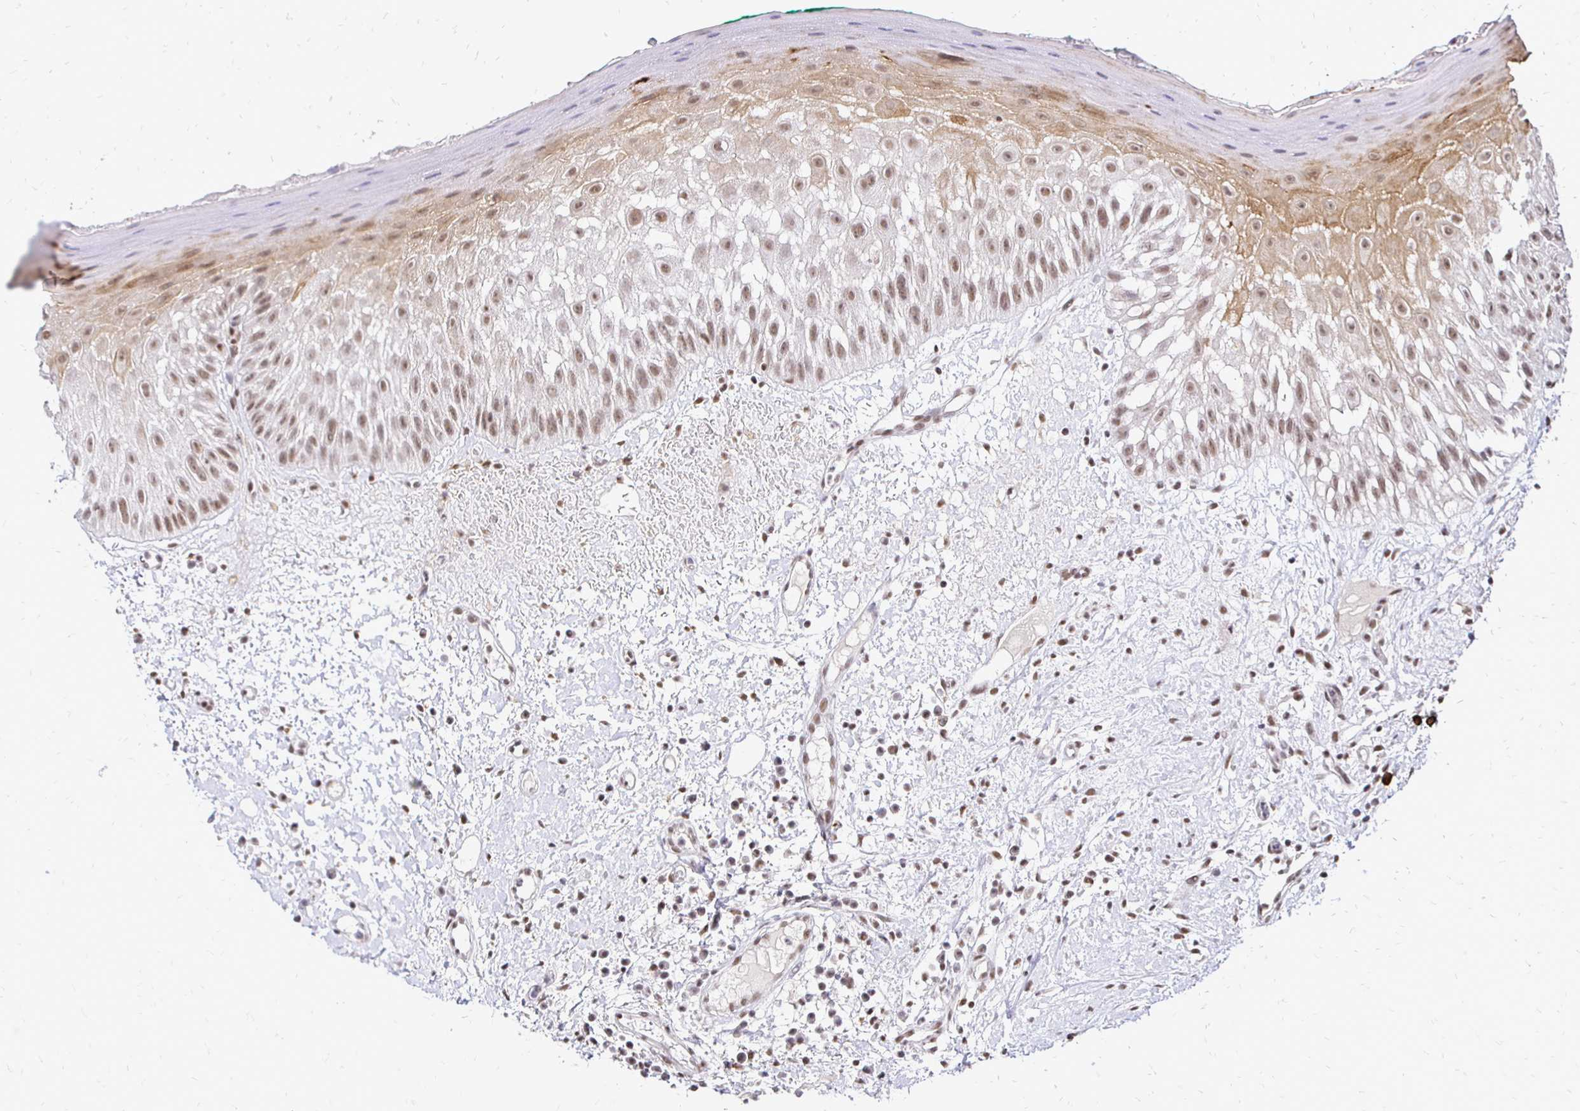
{"staining": {"intensity": "moderate", "quantity": "25%-75%", "location": "cytoplasmic/membranous,nuclear"}, "tissue": "oral mucosa", "cell_type": "Squamous epithelial cells", "image_type": "normal", "snomed": [{"axis": "morphology", "description": "Normal tissue, NOS"}, {"axis": "topography", "description": "Oral tissue"}, {"axis": "topography", "description": "Tounge, NOS"}], "caption": "Immunohistochemistry (IHC) (DAB (3,3'-diaminobenzidine)) staining of normal oral mucosa exhibits moderate cytoplasmic/membranous,nuclear protein expression in about 25%-75% of squamous epithelial cells.", "gene": "SIN3A", "patient": {"sex": "male", "age": 83}}